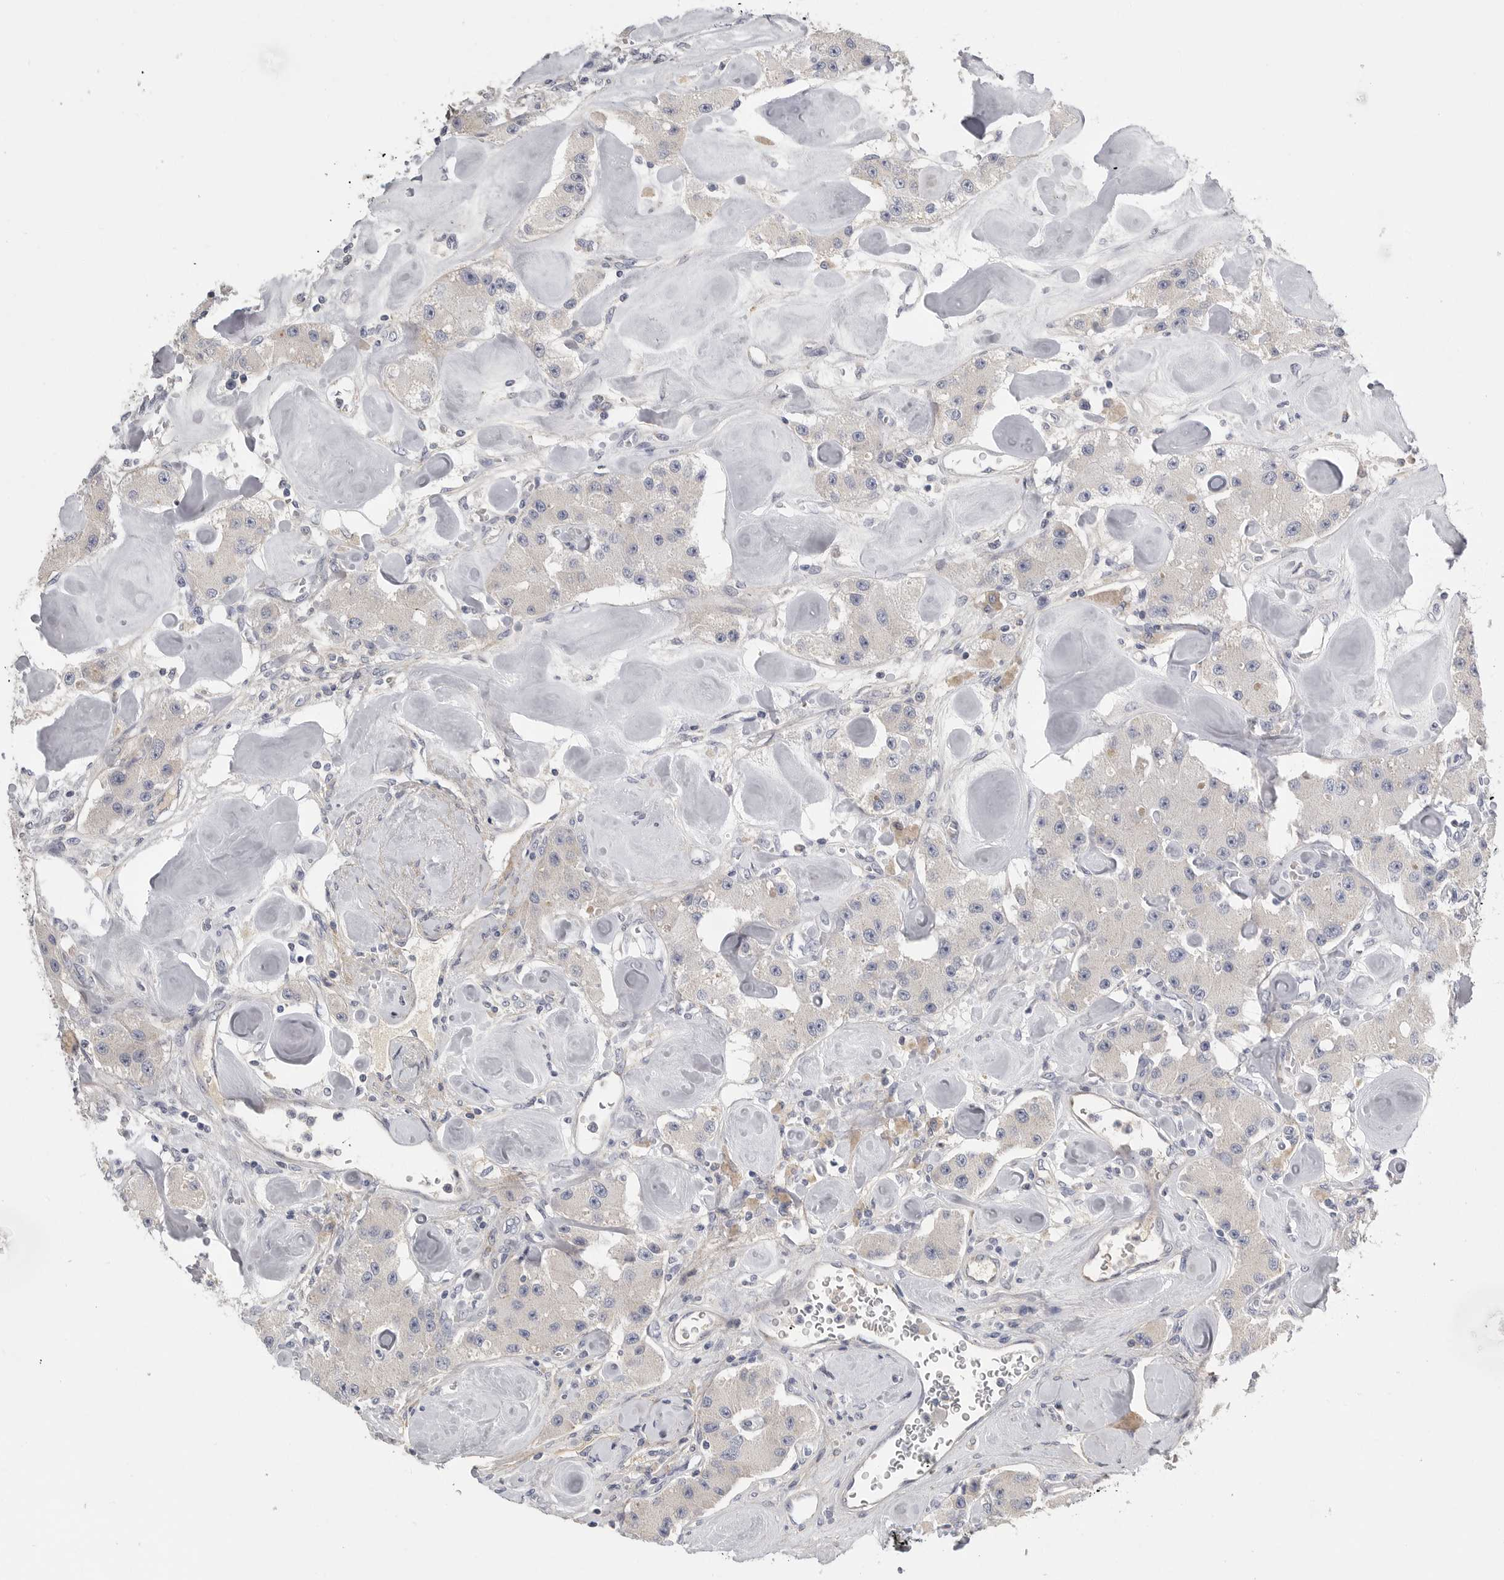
{"staining": {"intensity": "negative", "quantity": "none", "location": "none"}, "tissue": "carcinoid", "cell_type": "Tumor cells", "image_type": "cancer", "snomed": [{"axis": "morphology", "description": "Carcinoid, malignant, NOS"}, {"axis": "topography", "description": "Pancreas"}], "caption": "High power microscopy histopathology image of an immunohistochemistry micrograph of malignant carcinoid, revealing no significant positivity in tumor cells.", "gene": "SDC3", "patient": {"sex": "male", "age": 41}}